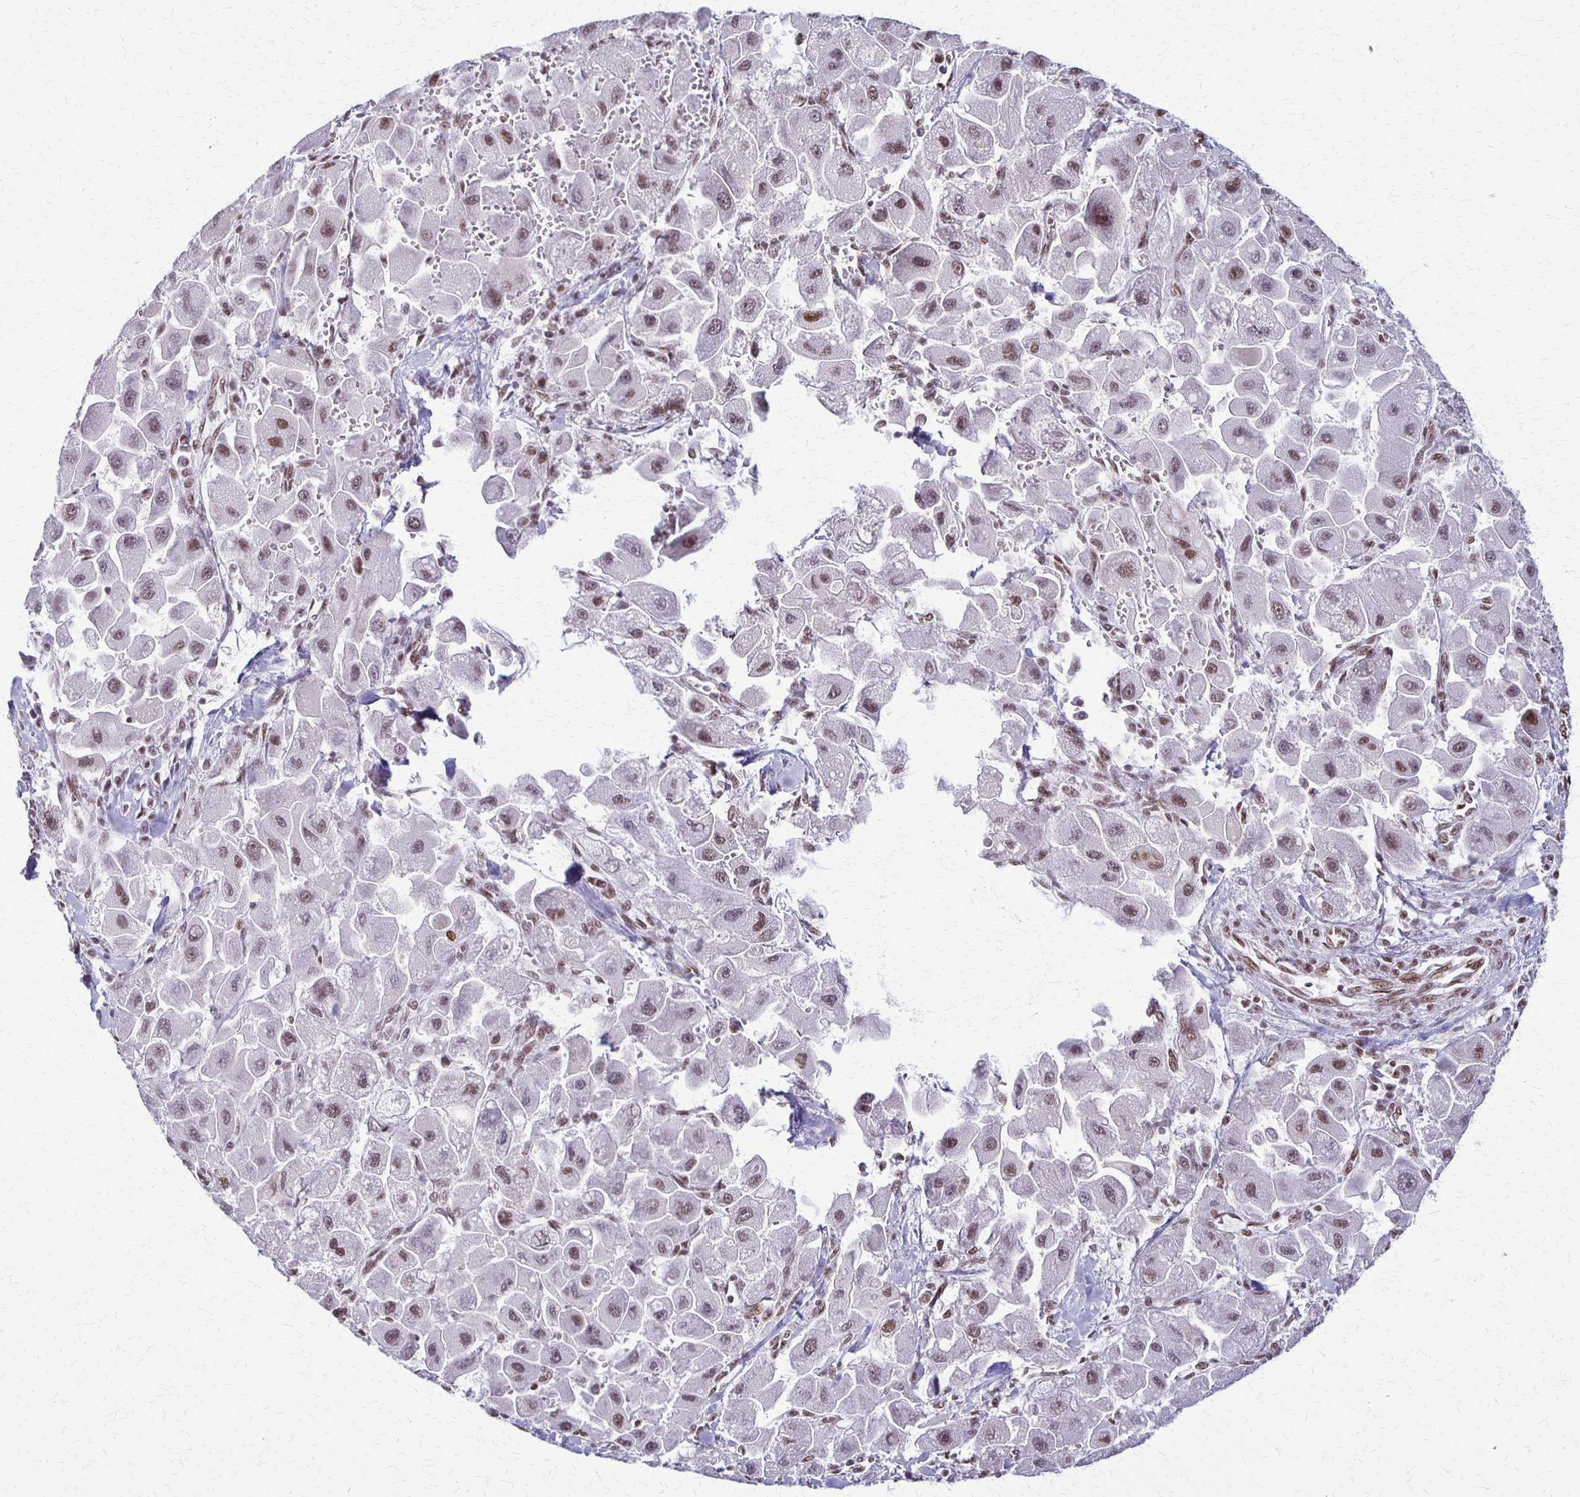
{"staining": {"intensity": "strong", "quantity": "25%-75%", "location": "nuclear"}, "tissue": "liver cancer", "cell_type": "Tumor cells", "image_type": "cancer", "snomed": [{"axis": "morphology", "description": "Carcinoma, Hepatocellular, NOS"}, {"axis": "topography", "description": "Liver"}], "caption": "Protein staining by immunohistochemistry shows strong nuclear expression in approximately 25%-75% of tumor cells in hepatocellular carcinoma (liver).", "gene": "XRCC6", "patient": {"sex": "male", "age": 24}}